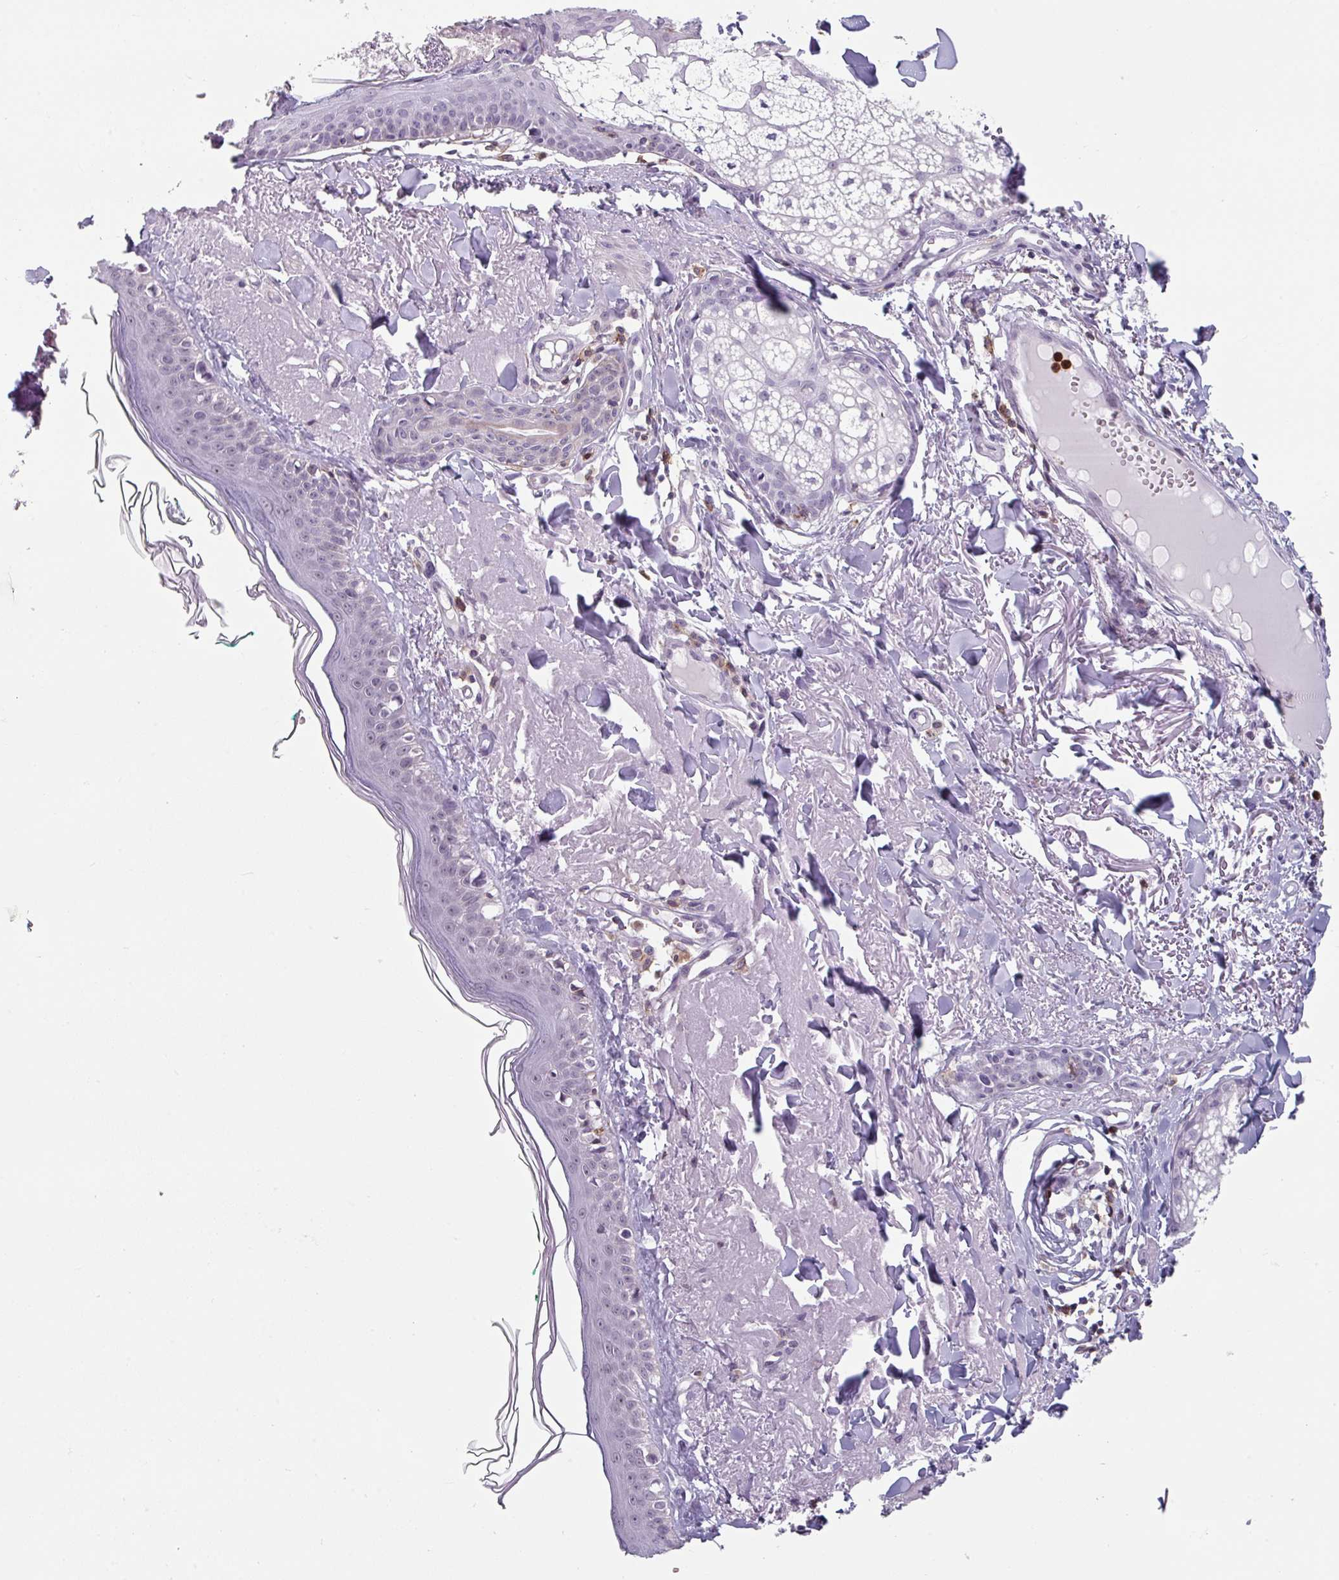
{"staining": {"intensity": "negative", "quantity": "none", "location": "none"}, "tissue": "skin", "cell_type": "Fibroblasts", "image_type": "normal", "snomed": [{"axis": "morphology", "description": "Normal tissue, NOS"}, {"axis": "morphology", "description": "Malignant melanoma, NOS"}, {"axis": "topography", "description": "Skin"}], "caption": "The immunohistochemistry micrograph has no significant expression in fibroblasts of skin.", "gene": "EXOSC5", "patient": {"sex": "male", "age": 80}}